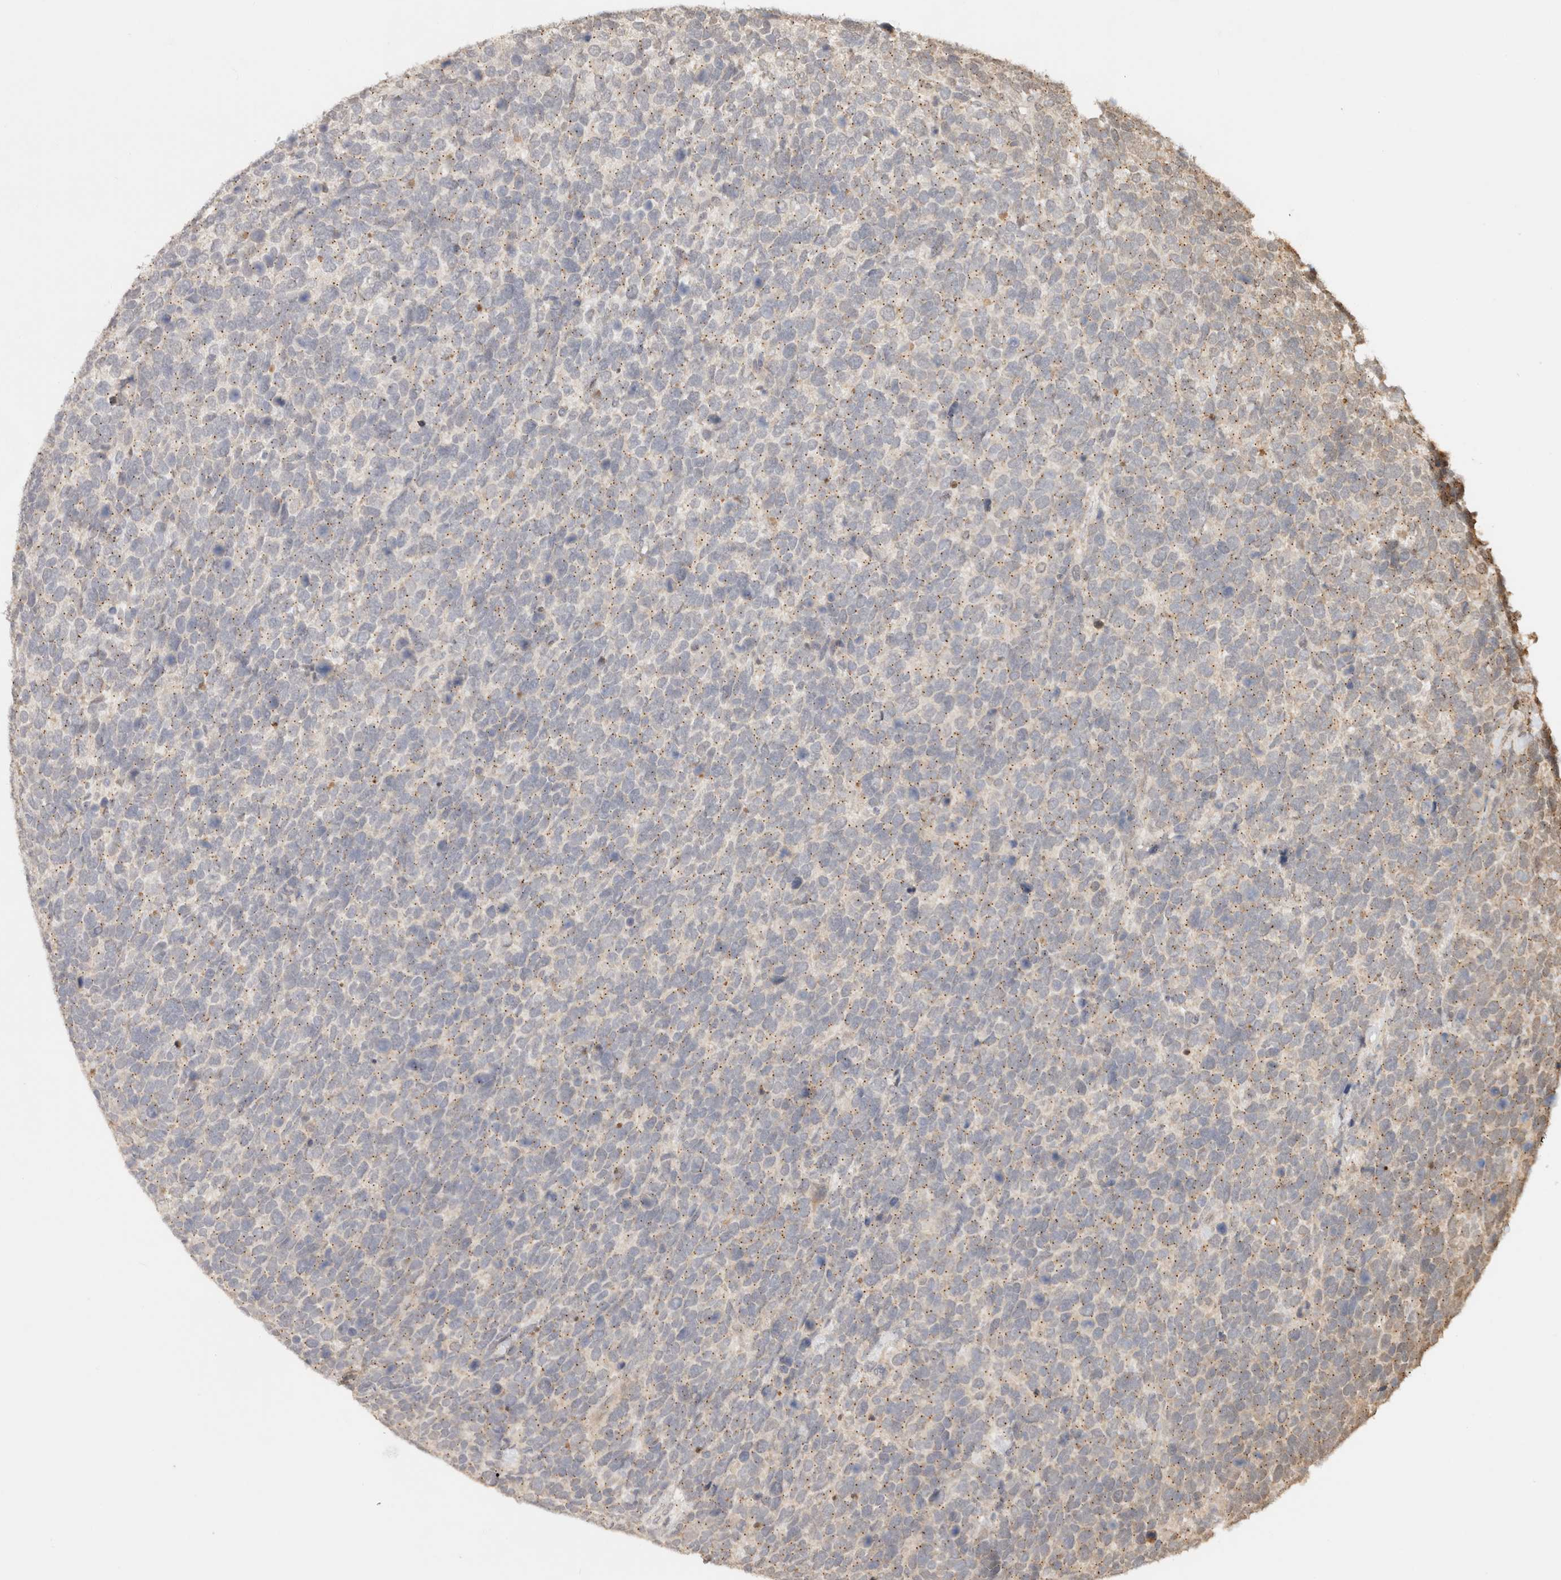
{"staining": {"intensity": "negative", "quantity": "none", "location": "none"}, "tissue": "urothelial cancer", "cell_type": "Tumor cells", "image_type": "cancer", "snomed": [{"axis": "morphology", "description": "Urothelial carcinoma, High grade"}, {"axis": "topography", "description": "Urinary bladder"}], "caption": "There is no significant staining in tumor cells of urothelial carcinoma (high-grade).", "gene": "LMO4", "patient": {"sex": "female", "age": 82}}